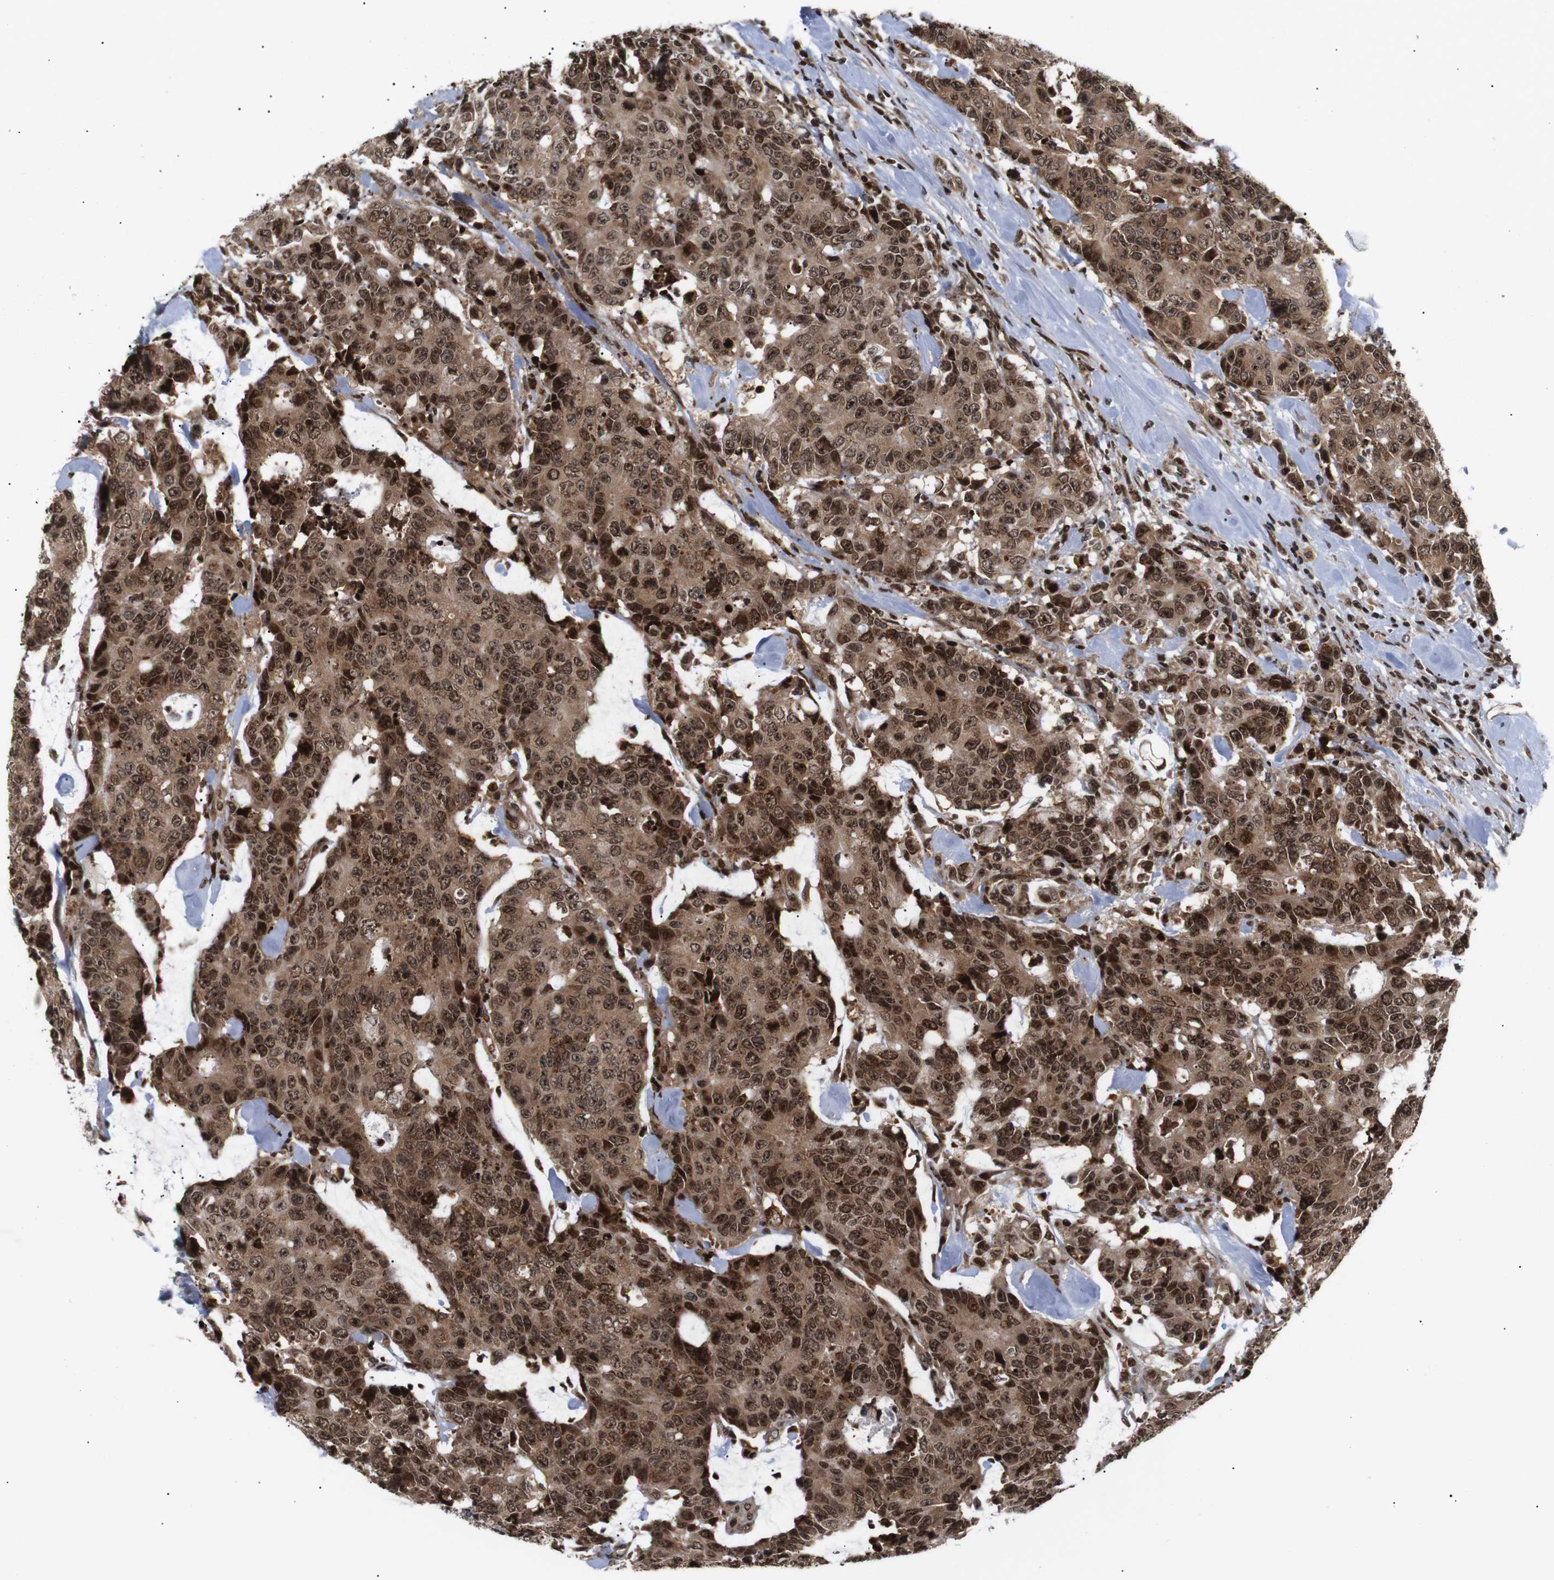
{"staining": {"intensity": "strong", "quantity": ">75%", "location": "cytoplasmic/membranous,nuclear"}, "tissue": "colorectal cancer", "cell_type": "Tumor cells", "image_type": "cancer", "snomed": [{"axis": "morphology", "description": "Adenocarcinoma, NOS"}, {"axis": "topography", "description": "Colon"}], "caption": "Immunohistochemistry (IHC) of colorectal cancer (adenocarcinoma) exhibits high levels of strong cytoplasmic/membranous and nuclear positivity in about >75% of tumor cells.", "gene": "KIF23", "patient": {"sex": "female", "age": 86}}